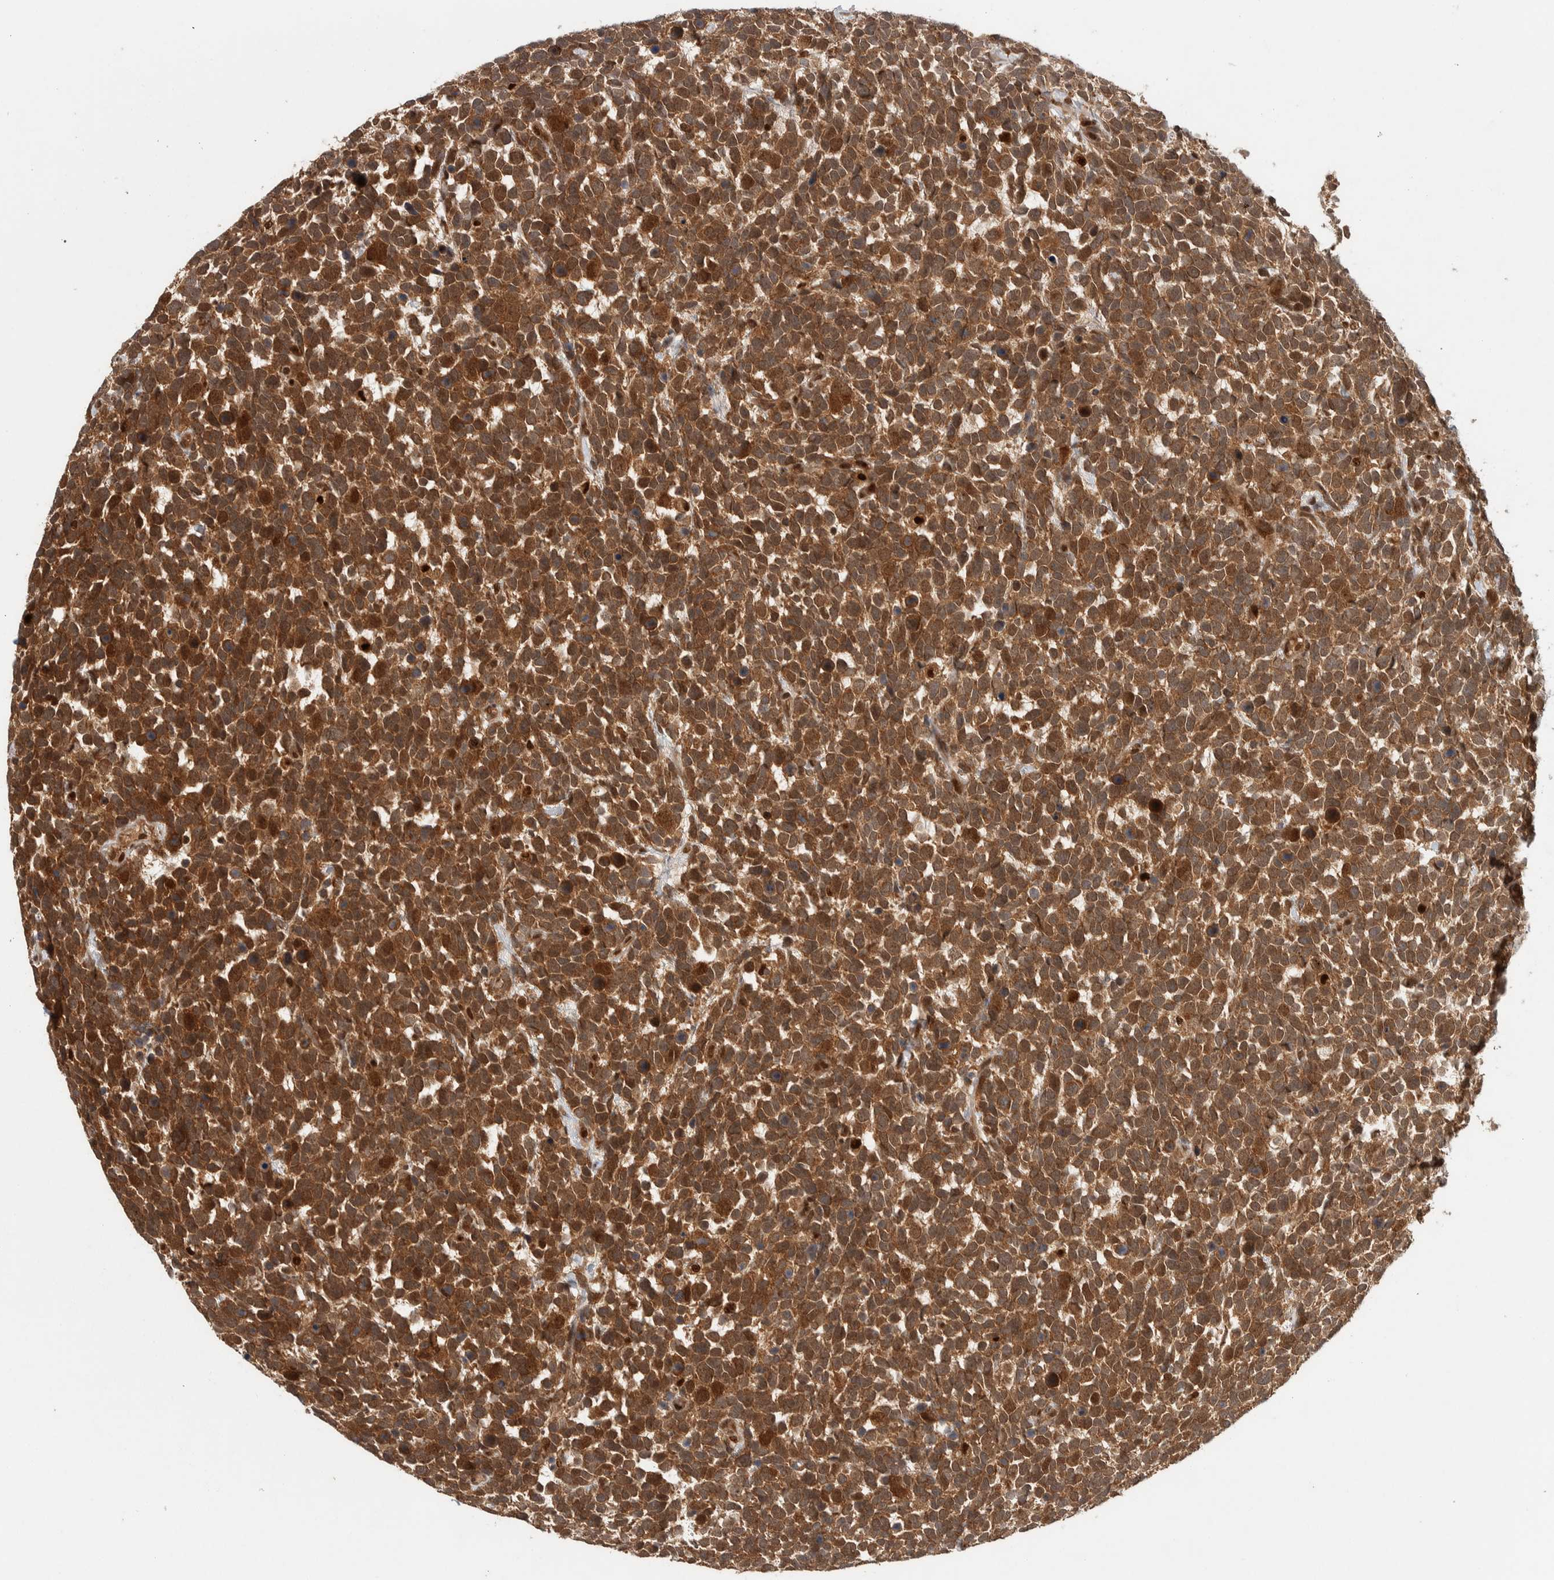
{"staining": {"intensity": "moderate", "quantity": ">75%", "location": "cytoplasmic/membranous,nuclear"}, "tissue": "urothelial cancer", "cell_type": "Tumor cells", "image_type": "cancer", "snomed": [{"axis": "morphology", "description": "Urothelial carcinoma, High grade"}, {"axis": "topography", "description": "Urinary bladder"}], "caption": "High-grade urothelial carcinoma tissue reveals moderate cytoplasmic/membranous and nuclear staining in about >75% of tumor cells The protein of interest is shown in brown color, while the nuclei are stained blue.", "gene": "RPS6KA4", "patient": {"sex": "female", "age": 82}}